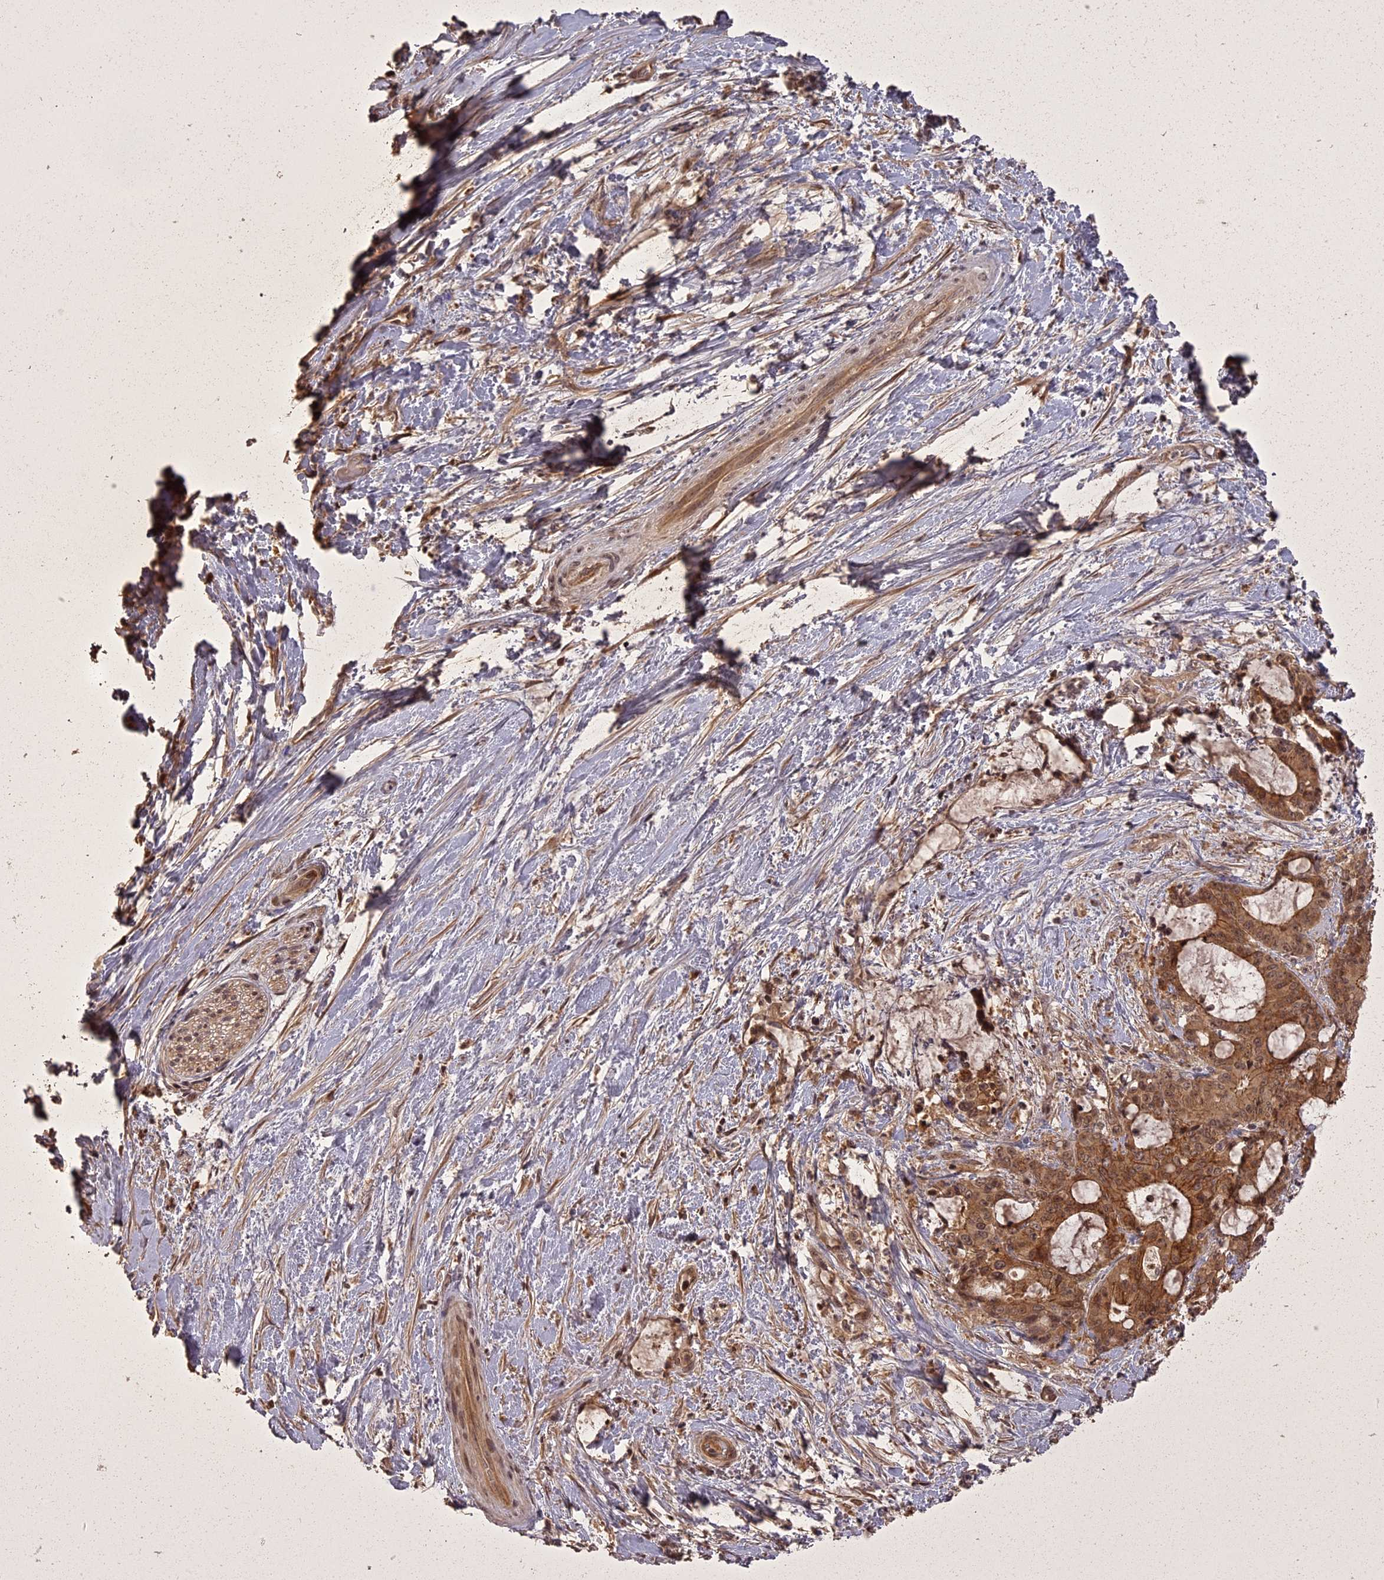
{"staining": {"intensity": "moderate", "quantity": ">75%", "location": "cytoplasmic/membranous,nuclear"}, "tissue": "liver cancer", "cell_type": "Tumor cells", "image_type": "cancer", "snomed": [{"axis": "morphology", "description": "Normal tissue, NOS"}, {"axis": "morphology", "description": "Cholangiocarcinoma"}, {"axis": "topography", "description": "Liver"}, {"axis": "topography", "description": "Peripheral nerve tissue"}], "caption": "Cholangiocarcinoma (liver) was stained to show a protein in brown. There is medium levels of moderate cytoplasmic/membranous and nuclear staining in approximately >75% of tumor cells.", "gene": "ING5", "patient": {"sex": "female", "age": 73}}